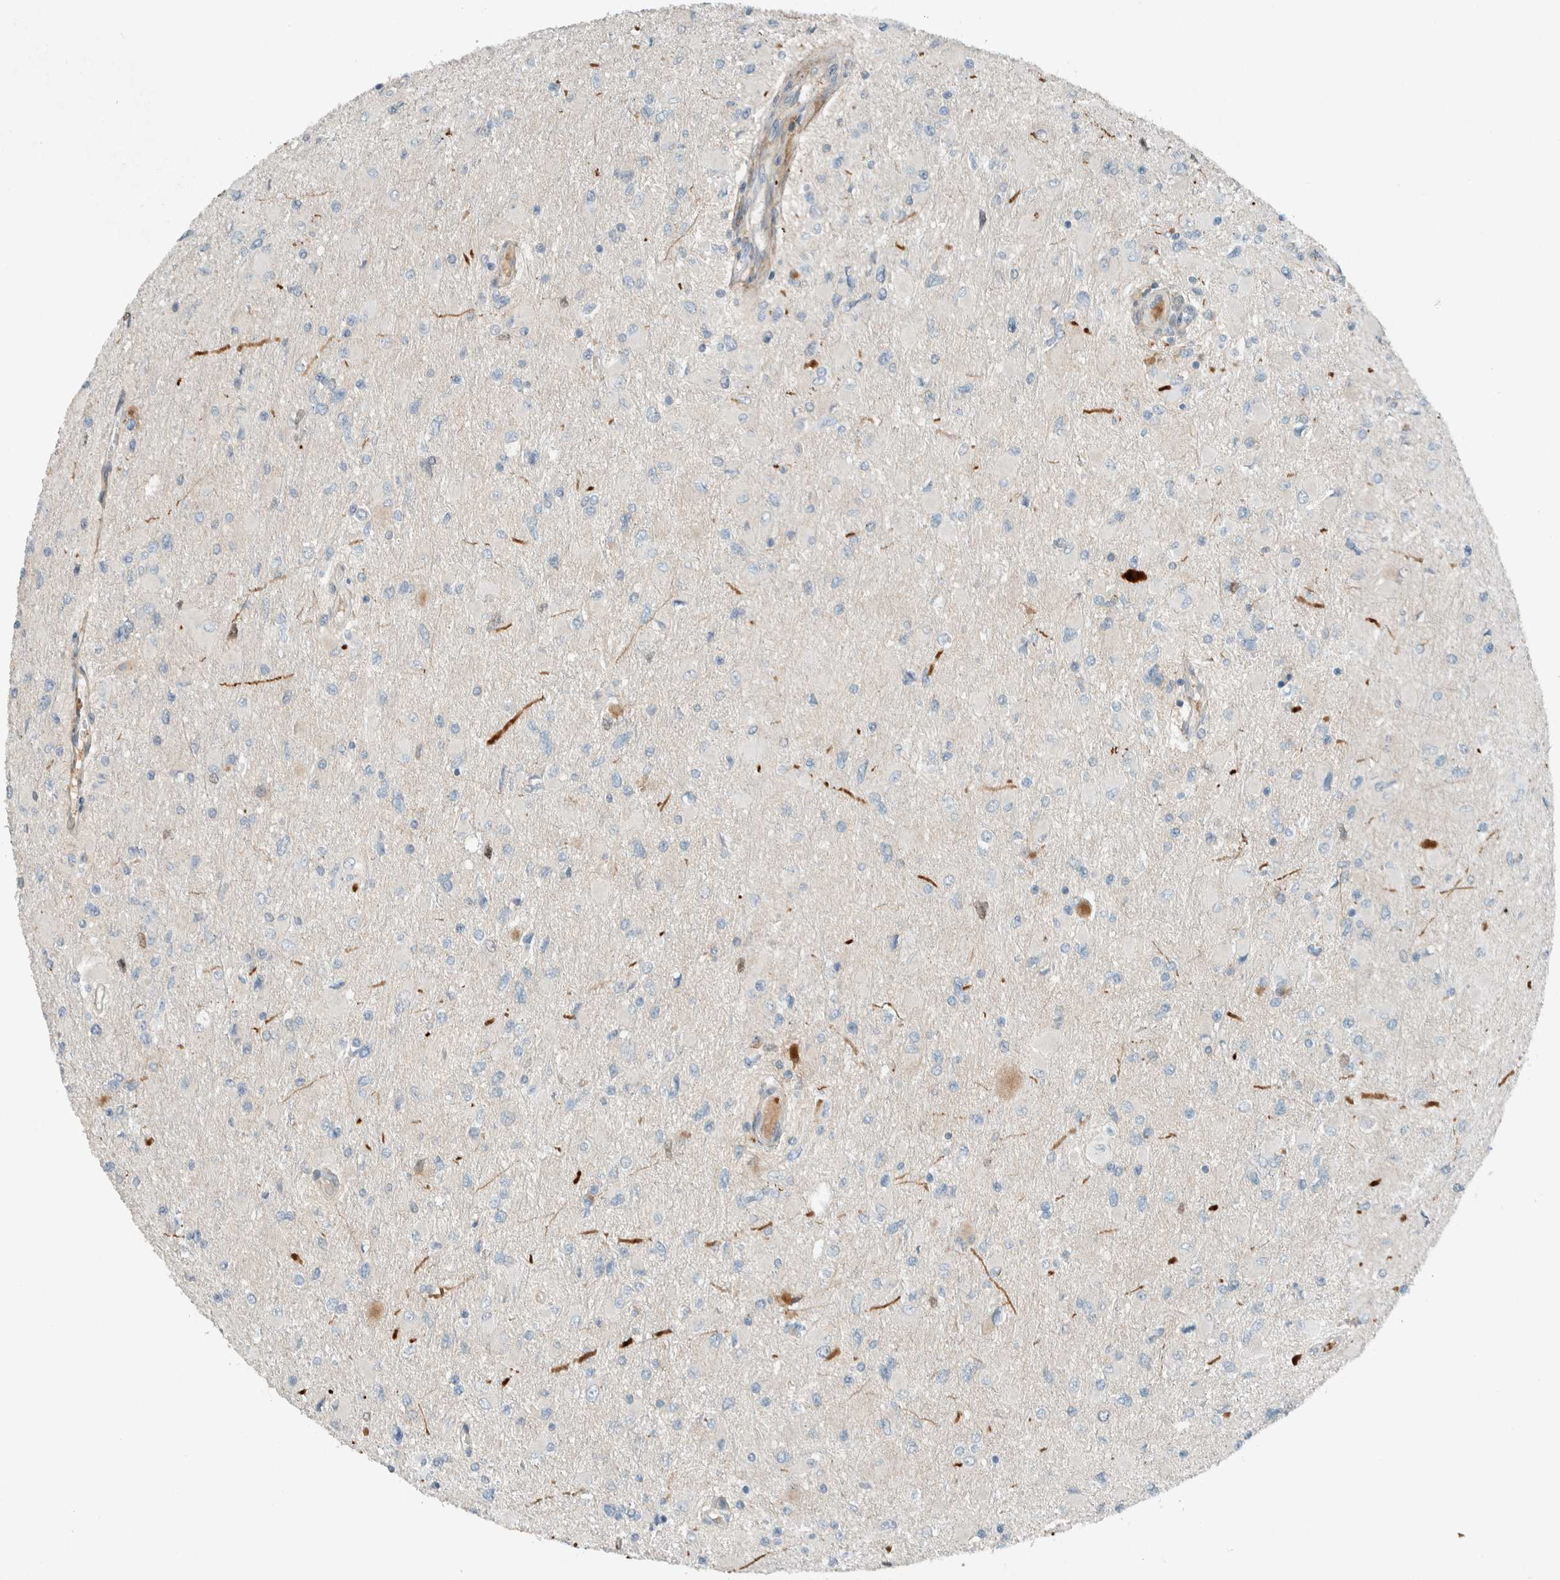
{"staining": {"intensity": "negative", "quantity": "none", "location": "none"}, "tissue": "glioma", "cell_type": "Tumor cells", "image_type": "cancer", "snomed": [{"axis": "morphology", "description": "Glioma, malignant, High grade"}, {"axis": "topography", "description": "Cerebral cortex"}], "caption": "This image is of glioma stained with immunohistochemistry (IHC) to label a protein in brown with the nuclei are counter-stained blue. There is no positivity in tumor cells.", "gene": "CERCAM", "patient": {"sex": "female", "age": 36}}